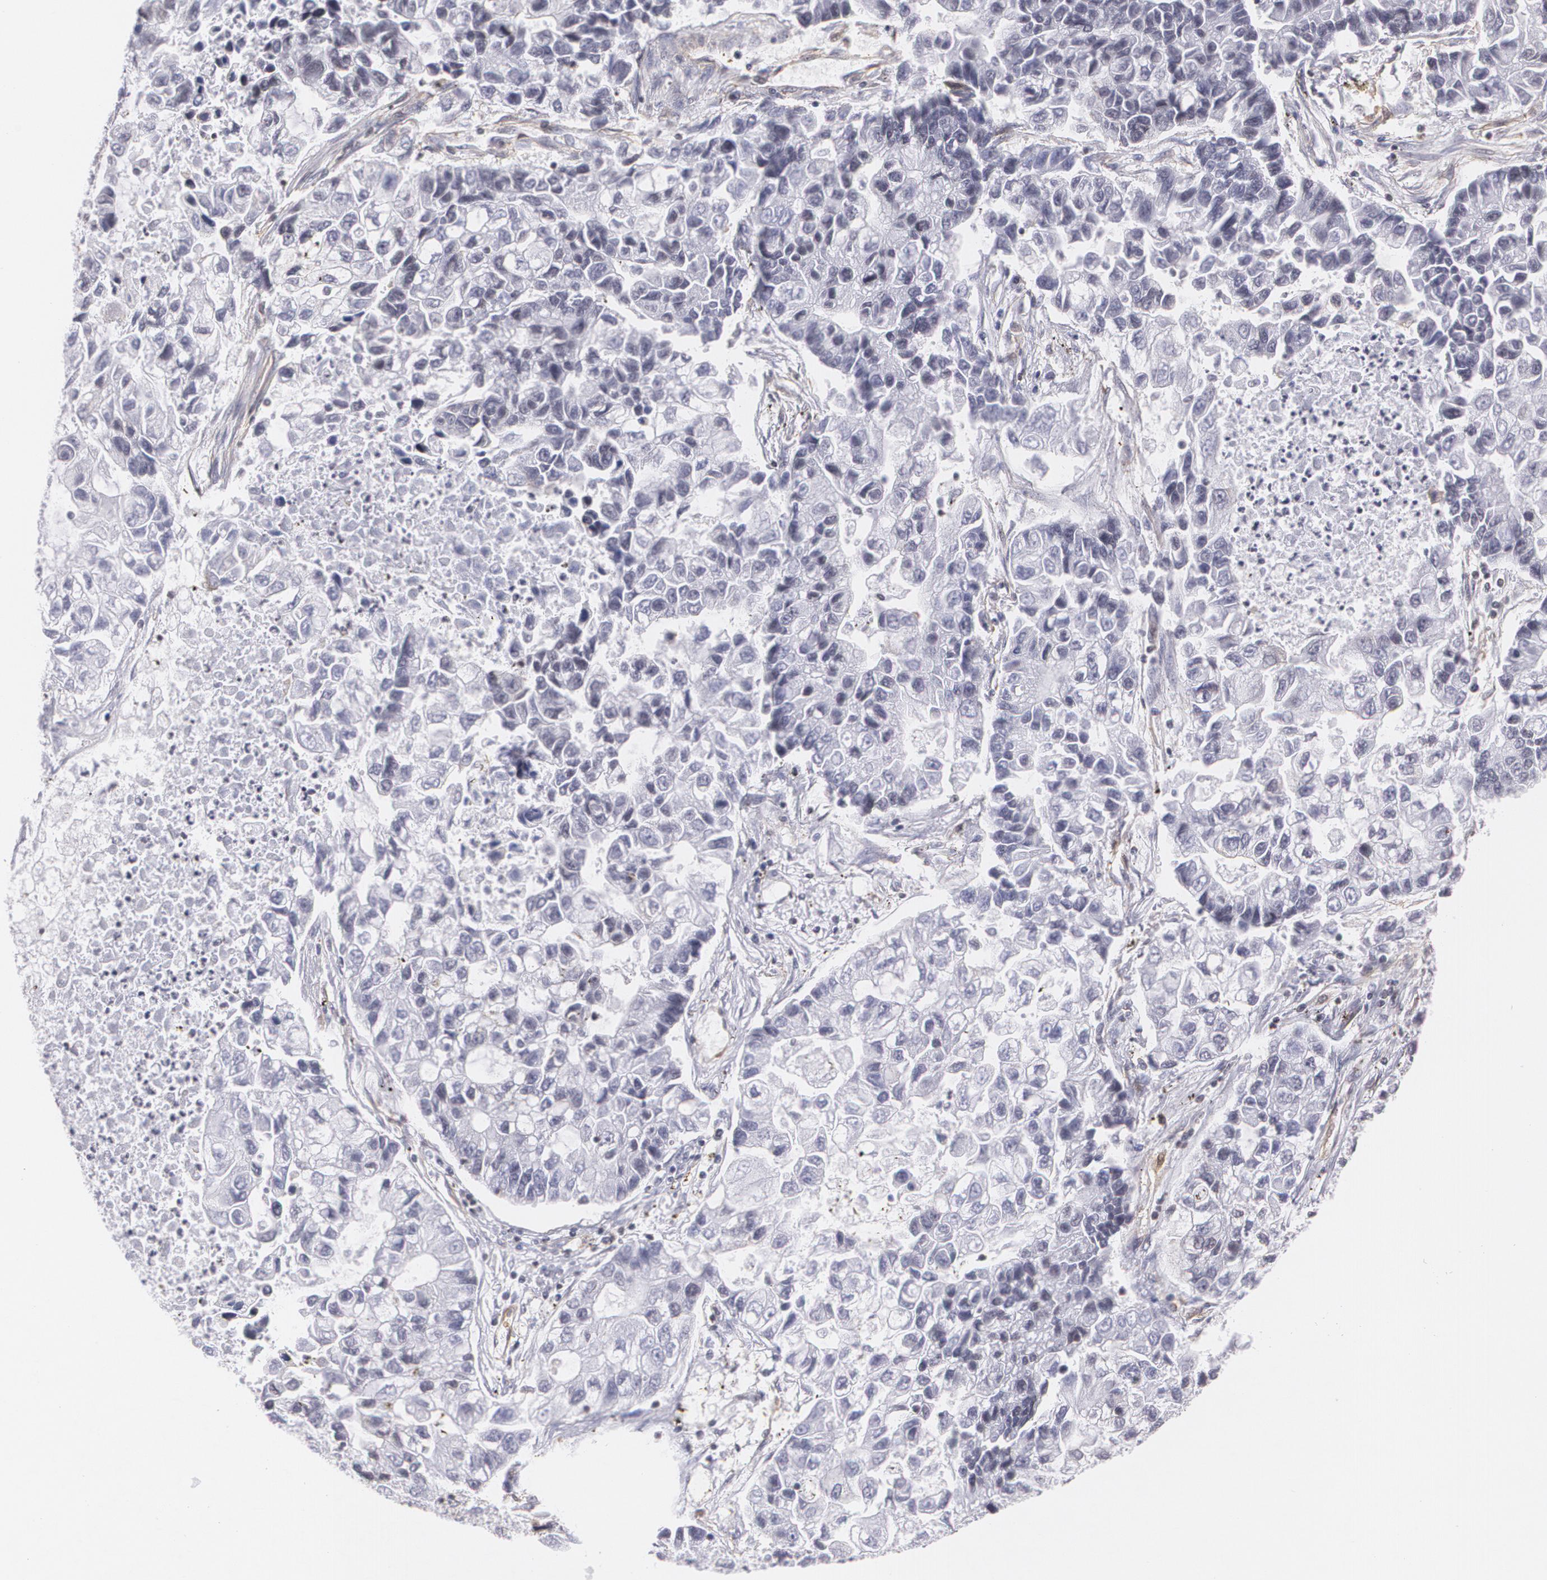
{"staining": {"intensity": "negative", "quantity": "none", "location": "none"}, "tissue": "lung cancer", "cell_type": "Tumor cells", "image_type": "cancer", "snomed": [{"axis": "morphology", "description": "Adenocarcinoma, NOS"}, {"axis": "topography", "description": "Lung"}], "caption": "Immunohistochemistry (IHC) micrograph of neoplastic tissue: human adenocarcinoma (lung) stained with DAB (3,3'-diaminobenzidine) shows no significant protein expression in tumor cells. (DAB immunohistochemistry (IHC) visualized using brightfield microscopy, high magnification).", "gene": "VAMP1", "patient": {"sex": "female", "age": 51}}